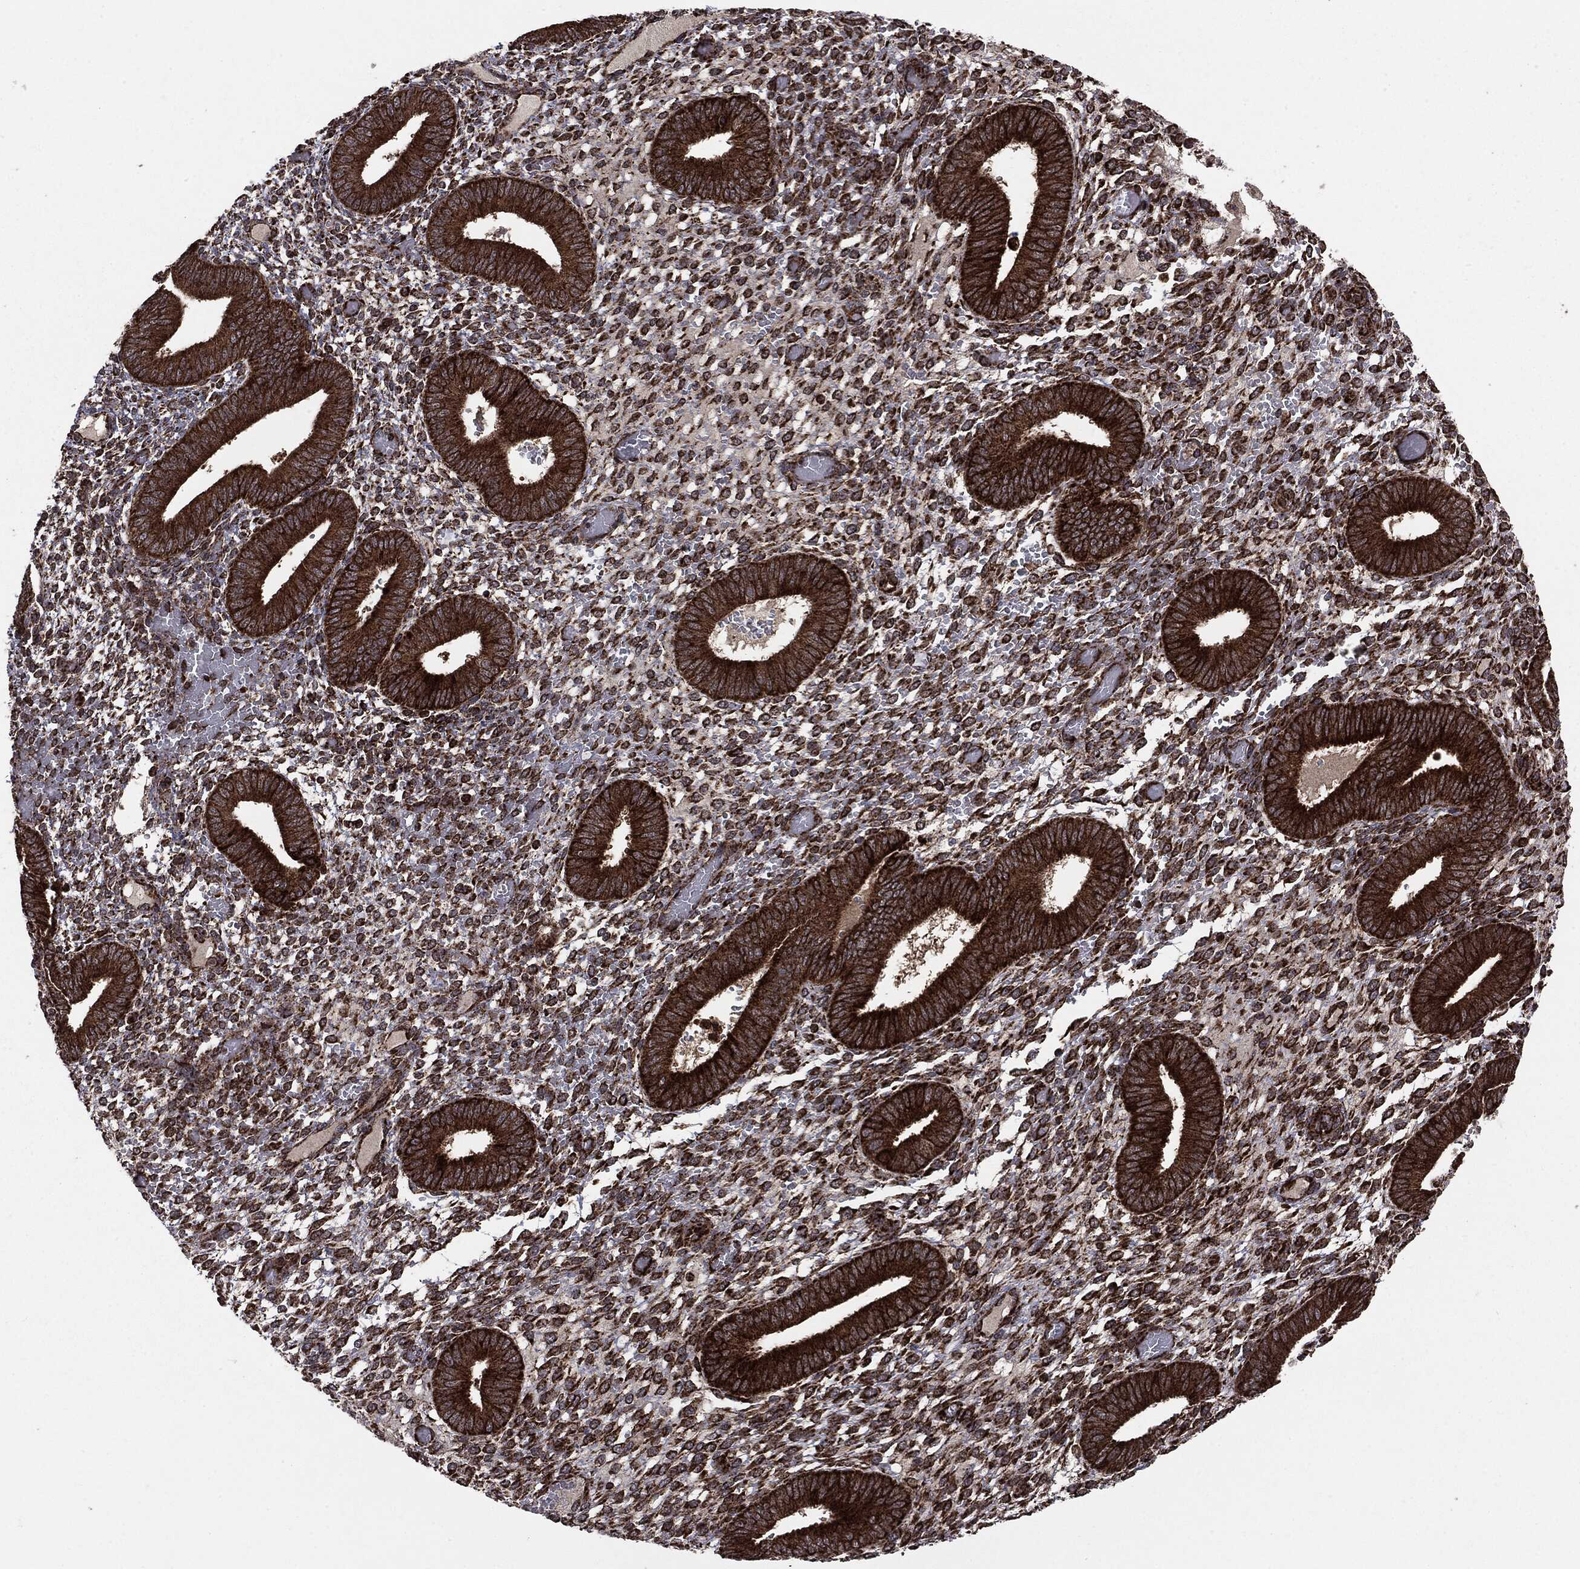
{"staining": {"intensity": "strong", "quantity": ">75%", "location": "cytoplasmic/membranous"}, "tissue": "endometrium", "cell_type": "Cells in endometrial stroma", "image_type": "normal", "snomed": [{"axis": "morphology", "description": "Normal tissue, NOS"}, {"axis": "topography", "description": "Endometrium"}], "caption": "Cells in endometrial stroma reveal high levels of strong cytoplasmic/membranous staining in about >75% of cells in unremarkable human endometrium.", "gene": "MAP2K1", "patient": {"sex": "female", "age": 42}}